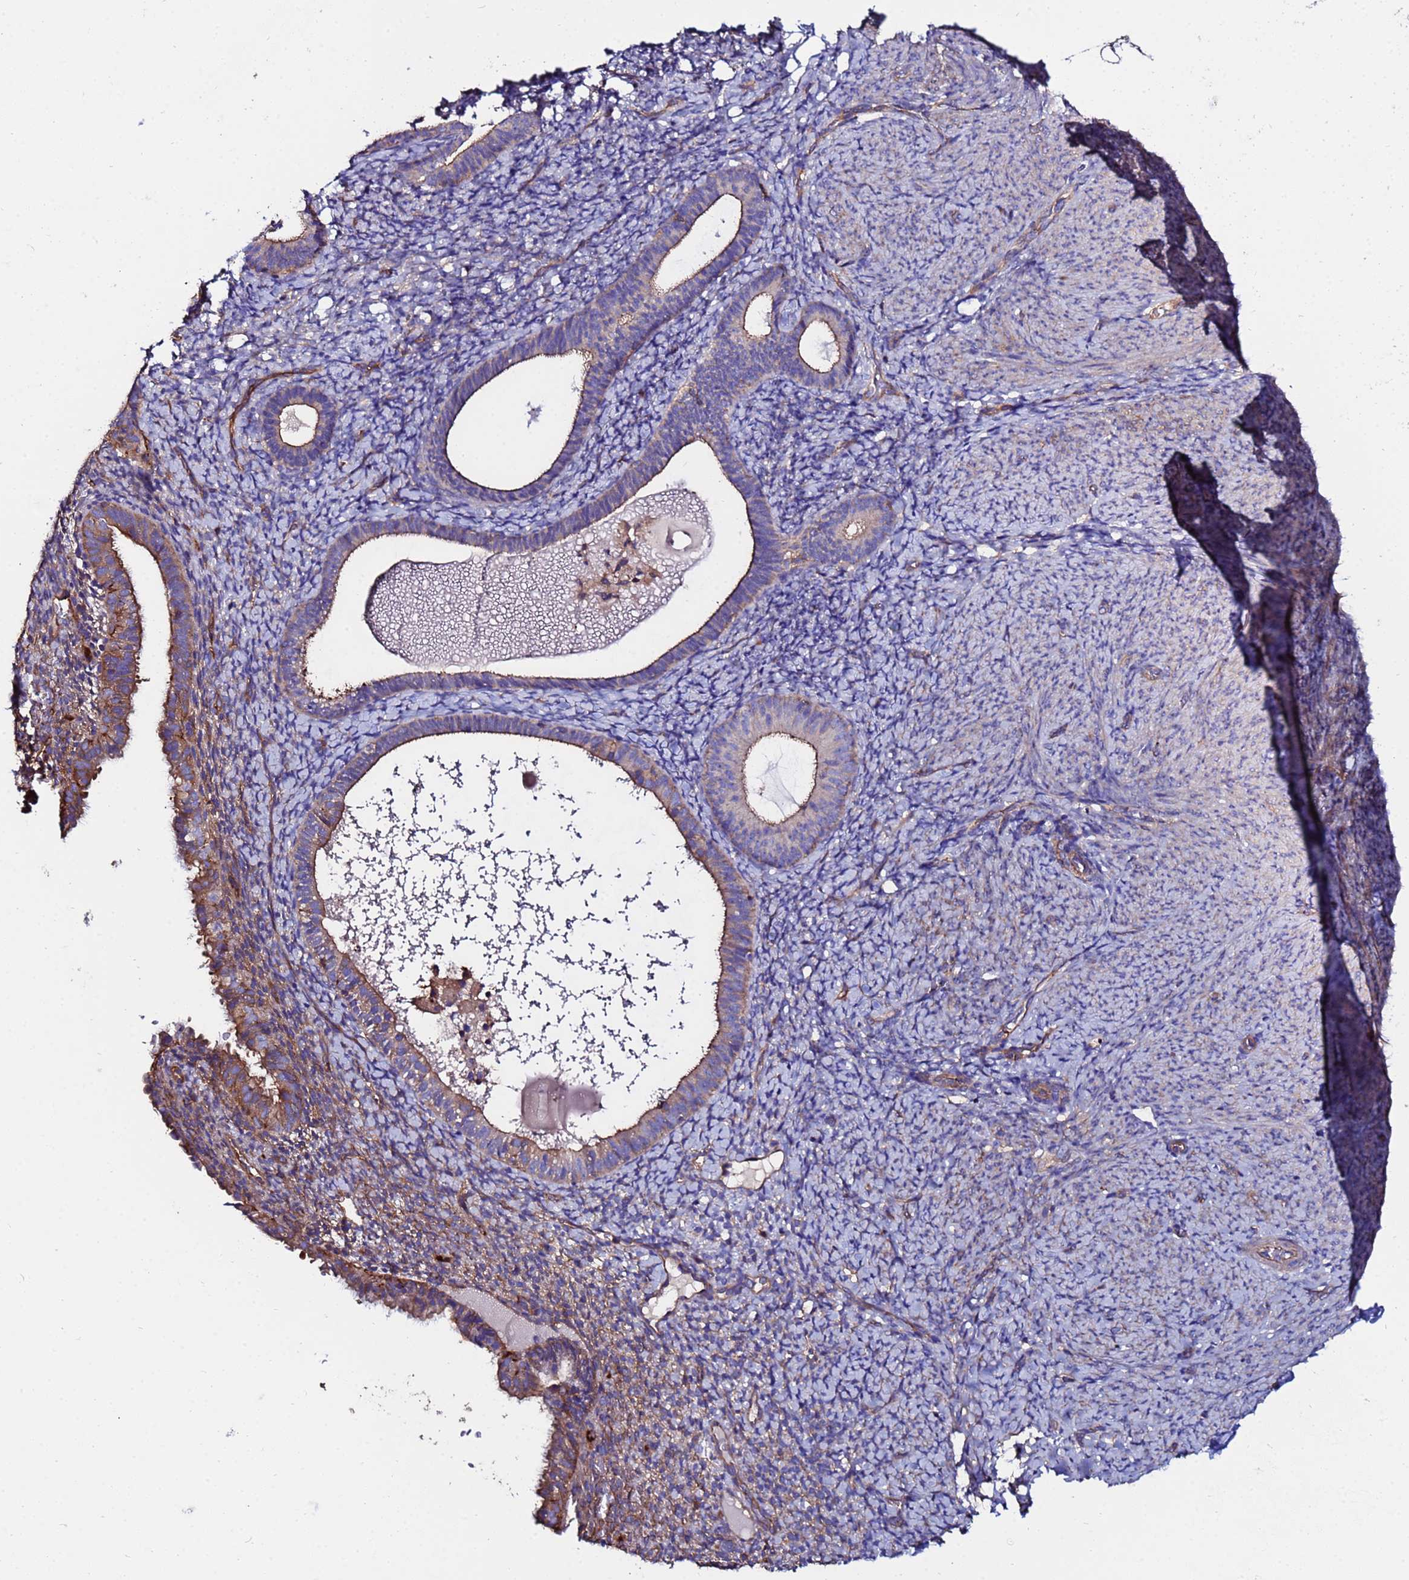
{"staining": {"intensity": "moderate", "quantity": "<25%", "location": "cytoplasmic/membranous"}, "tissue": "endometrium", "cell_type": "Cells in endometrial stroma", "image_type": "normal", "snomed": [{"axis": "morphology", "description": "Normal tissue, NOS"}, {"axis": "topography", "description": "Endometrium"}], "caption": "Benign endometrium was stained to show a protein in brown. There is low levels of moderate cytoplasmic/membranous positivity in about <25% of cells in endometrial stroma. (DAB (3,3'-diaminobenzidine) = brown stain, brightfield microscopy at high magnification).", "gene": "POTEE", "patient": {"sex": "female", "age": 65}}